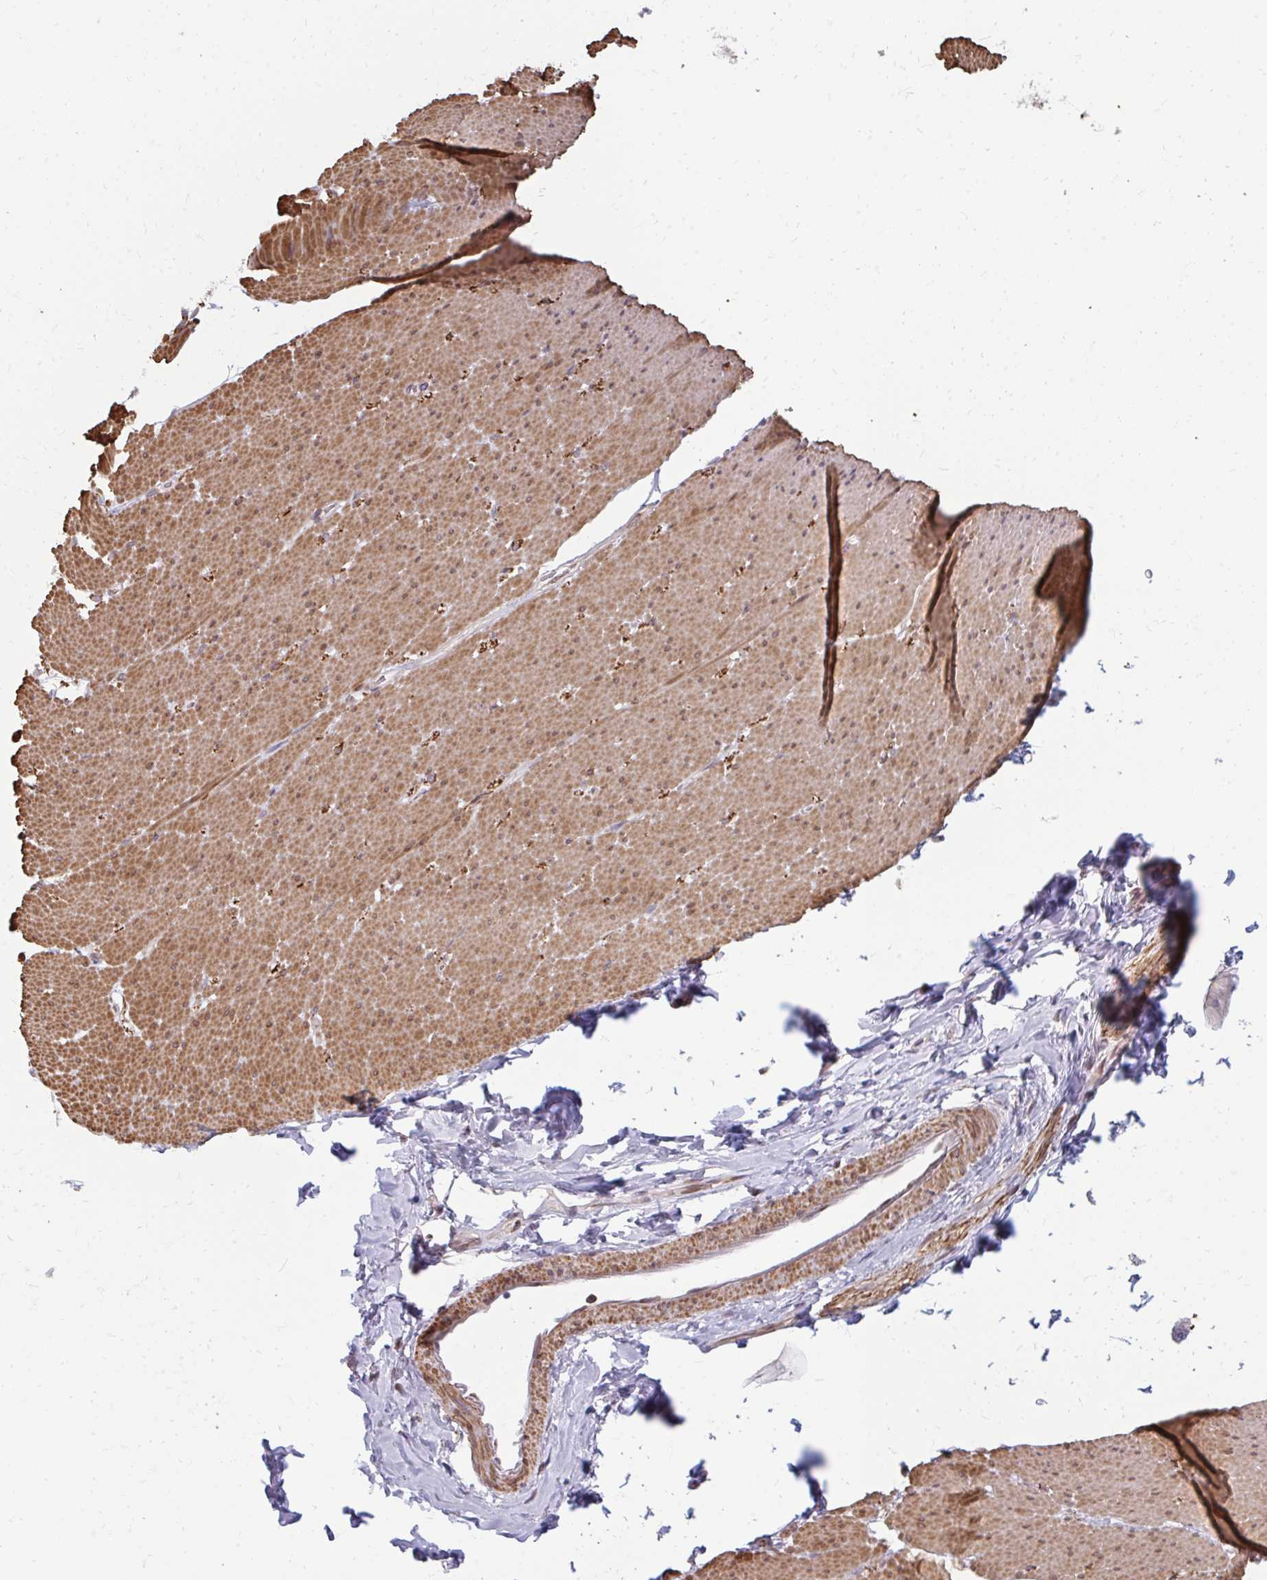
{"staining": {"intensity": "moderate", "quantity": ">75%", "location": "cytoplasmic/membranous"}, "tissue": "smooth muscle", "cell_type": "Smooth muscle cells", "image_type": "normal", "snomed": [{"axis": "morphology", "description": "Normal tissue, NOS"}, {"axis": "topography", "description": "Smooth muscle"}, {"axis": "topography", "description": "Rectum"}], "caption": "The histopathology image demonstrates a brown stain indicating the presence of a protein in the cytoplasmic/membranous of smooth muscle cells in smooth muscle. The protein is shown in brown color, while the nuclei are stained blue.", "gene": "GPC5", "patient": {"sex": "male", "age": 53}}